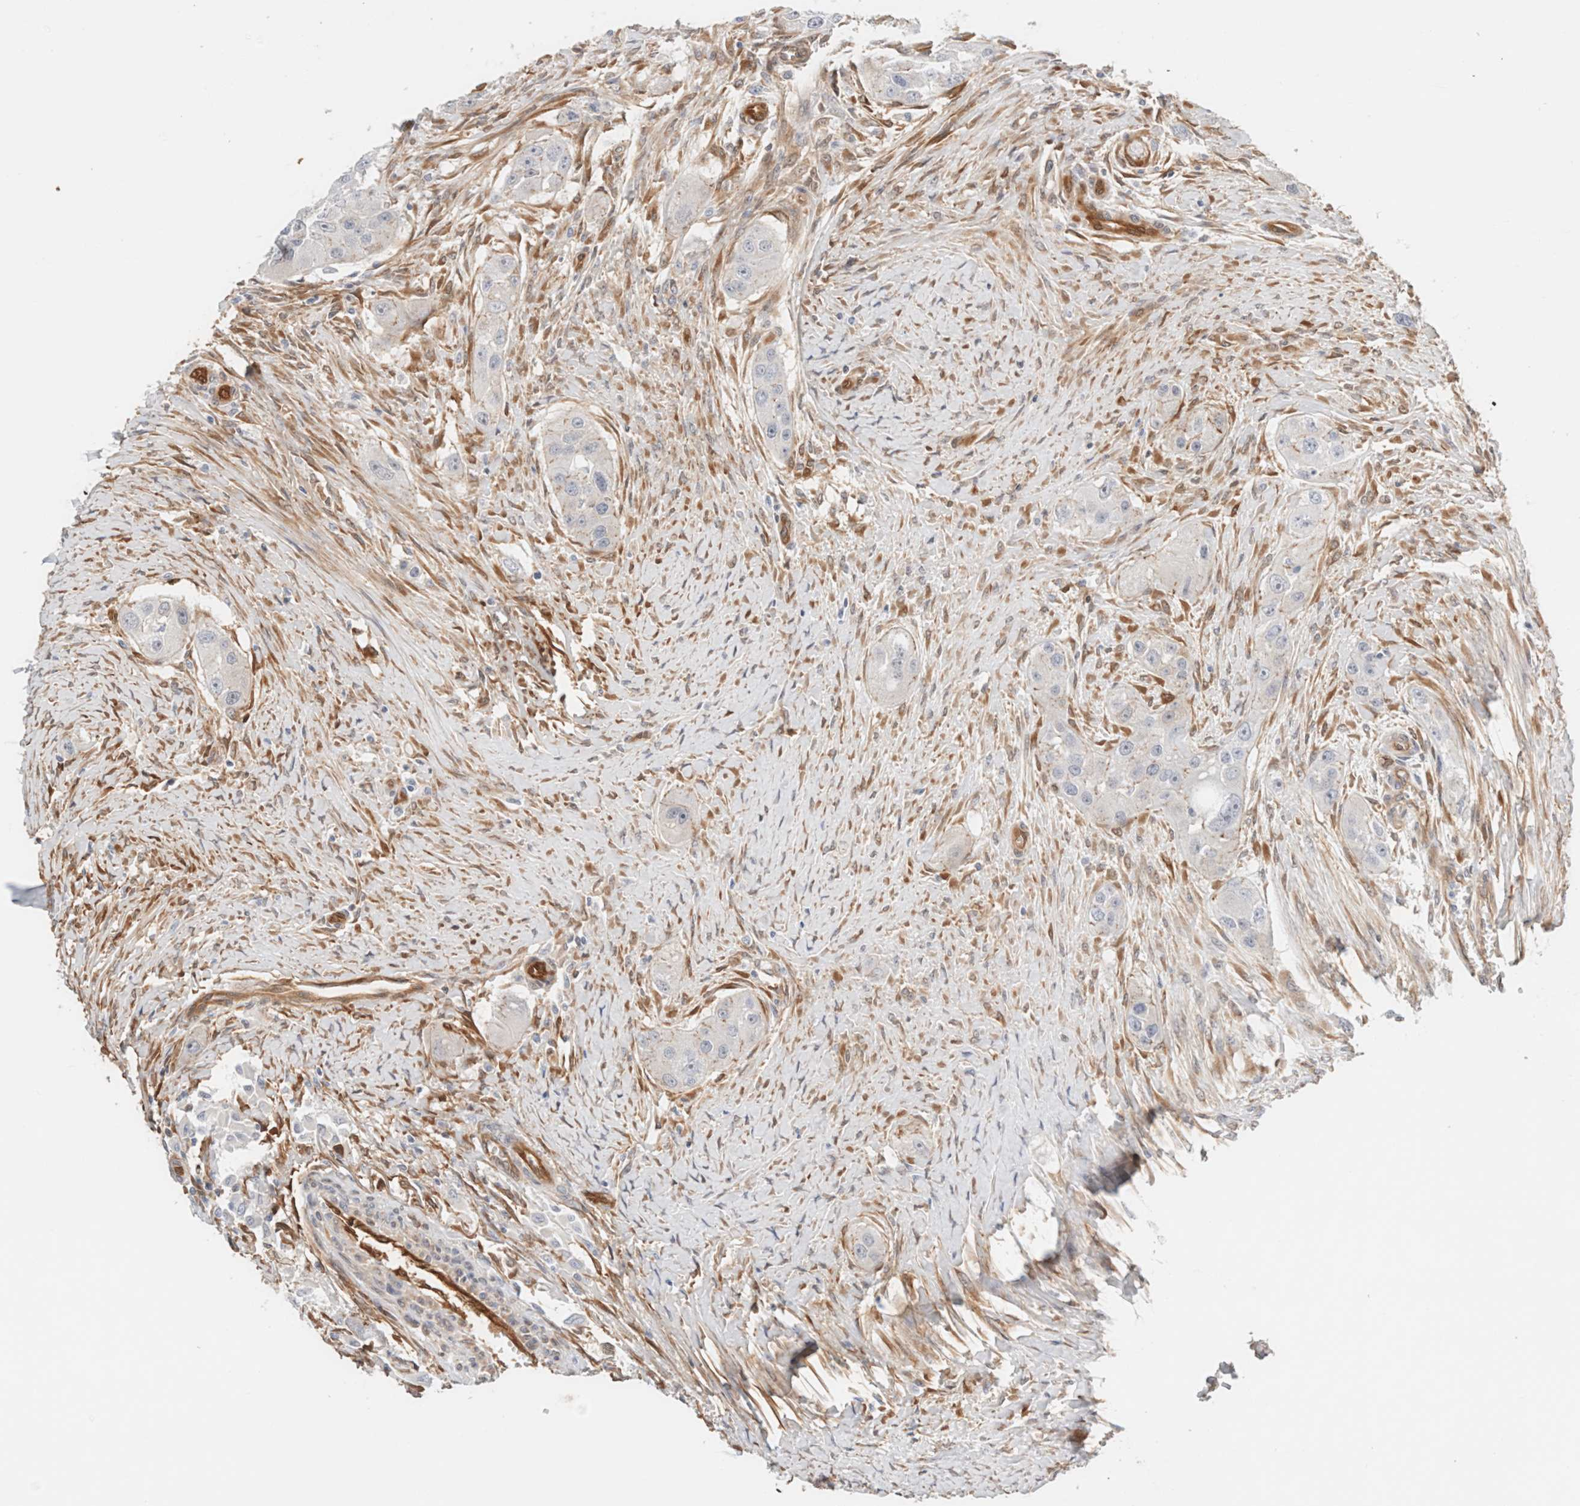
{"staining": {"intensity": "negative", "quantity": "none", "location": "none"}, "tissue": "head and neck cancer", "cell_type": "Tumor cells", "image_type": "cancer", "snomed": [{"axis": "morphology", "description": "Normal tissue, NOS"}, {"axis": "morphology", "description": "Squamous cell carcinoma, NOS"}, {"axis": "topography", "description": "Skeletal muscle"}, {"axis": "topography", "description": "Head-Neck"}], "caption": "Immunohistochemistry of head and neck squamous cell carcinoma shows no positivity in tumor cells.", "gene": "LMCD1", "patient": {"sex": "male", "age": 51}}